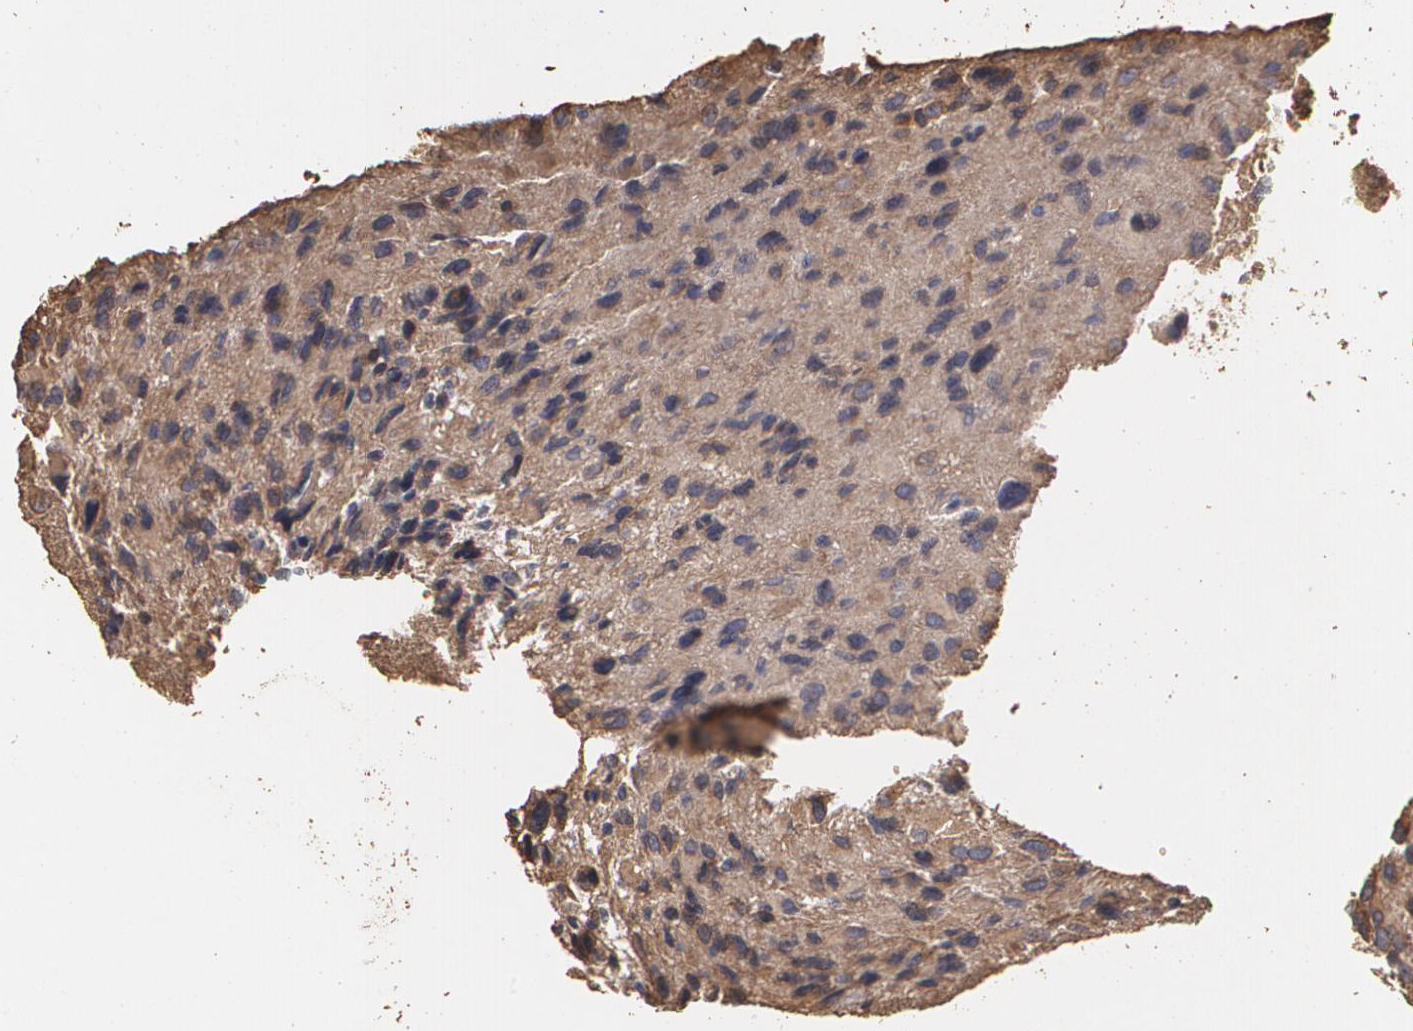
{"staining": {"intensity": "moderate", "quantity": ">75%", "location": "cytoplasmic/membranous"}, "tissue": "glioma", "cell_type": "Tumor cells", "image_type": "cancer", "snomed": [{"axis": "morphology", "description": "Glioma, malignant, High grade"}, {"axis": "topography", "description": "Brain"}], "caption": "Tumor cells show medium levels of moderate cytoplasmic/membranous staining in about >75% of cells in malignant glioma (high-grade).", "gene": "PON1", "patient": {"sex": "male", "age": 69}}